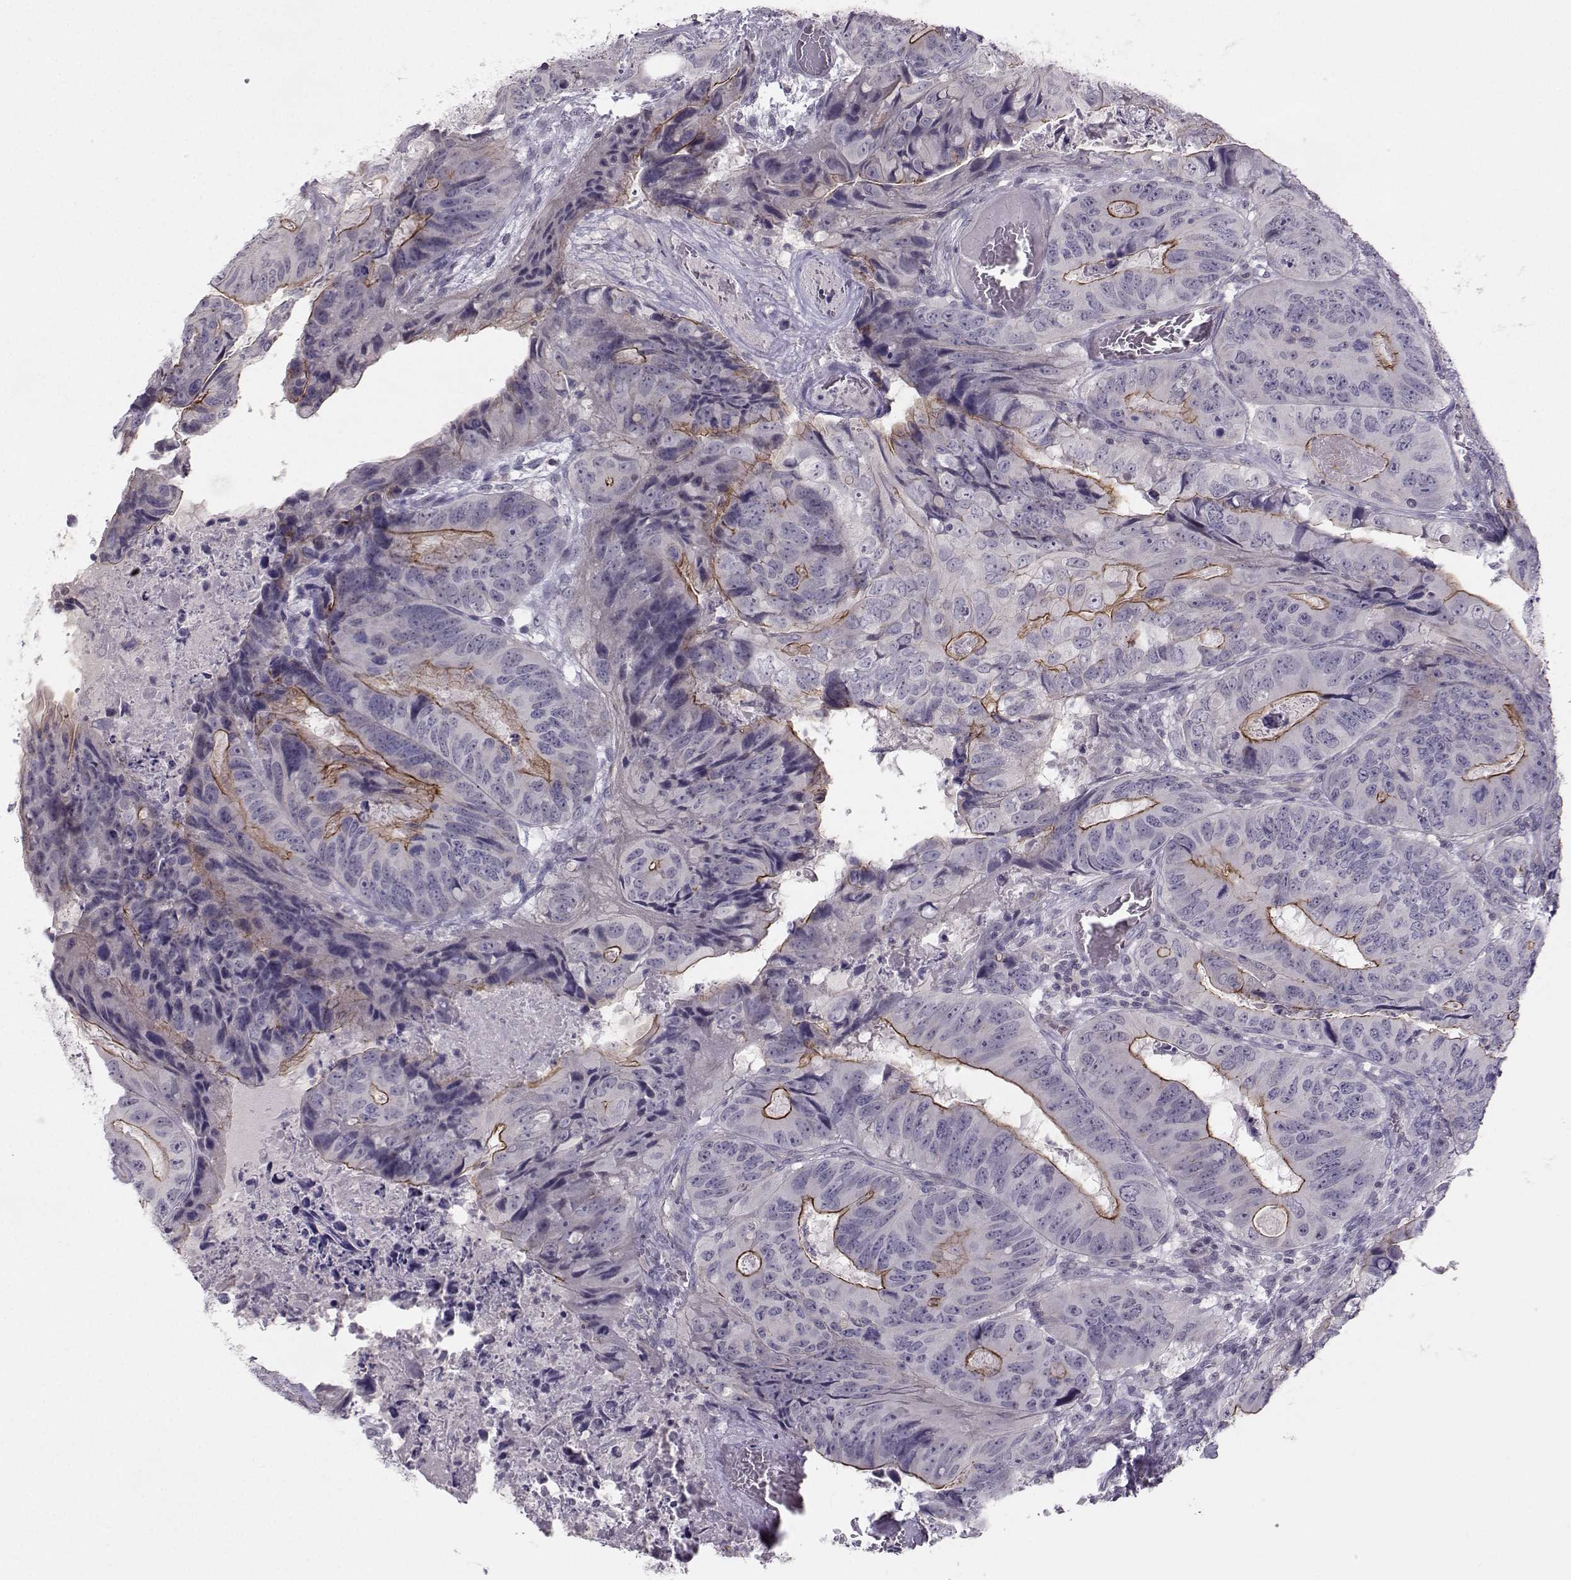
{"staining": {"intensity": "strong", "quantity": "<25%", "location": "cytoplasmic/membranous"}, "tissue": "colorectal cancer", "cell_type": "Tumor cells", "image_type": "cancer", "snomed": [{"axis": "morphology", "description": "Adenocarcinoma, NOS"}, {"axis": "topography", "description": "Colon"}], "caption": "Brown immunohistochemical staining in colorectal adenocarcinoma displays strong cytoplasmic/membranous staining in approximately <25% of tumor cells.", "gene": "MAST1", "patient": {"sex": "male", "age": 79}}